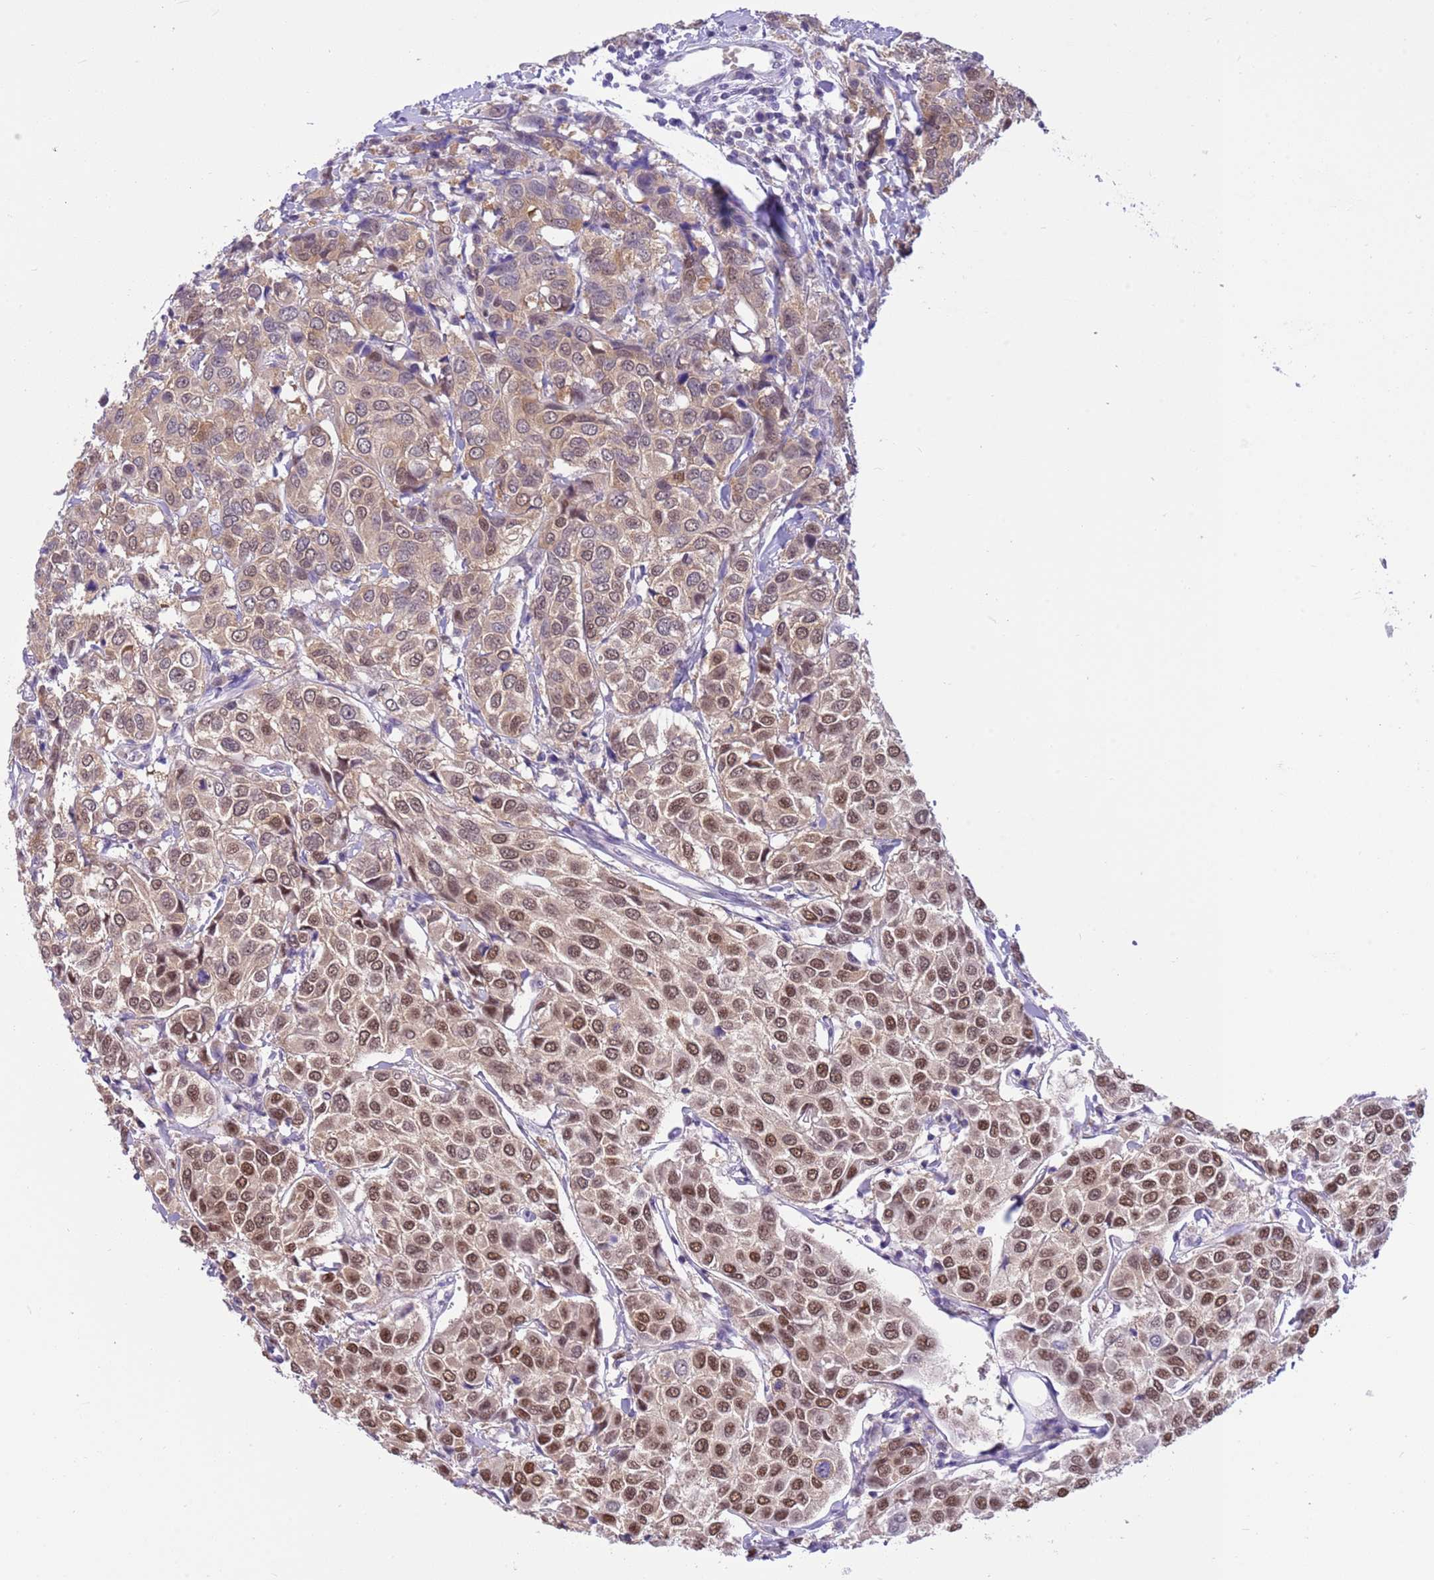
{"staining": {"intensity": "moderate", "quantity": ">75%", "location": "nuclear"}, "tissue": "breast cancer", "cell_type": "Tumor cells", "image_type": "cancer", "snomed": [{"axis": "morphology", "description": "Duct carcinoma"}, {"axis": "topography", "description": "Breast"}], "caption": "About >75% of tumor cells in breast cancer reveal moderate nuclear protein expression as visualized by brown immunohistochemical staining.", "gene": "DDI2", "patient": {"sex": "female", "age": 55}}